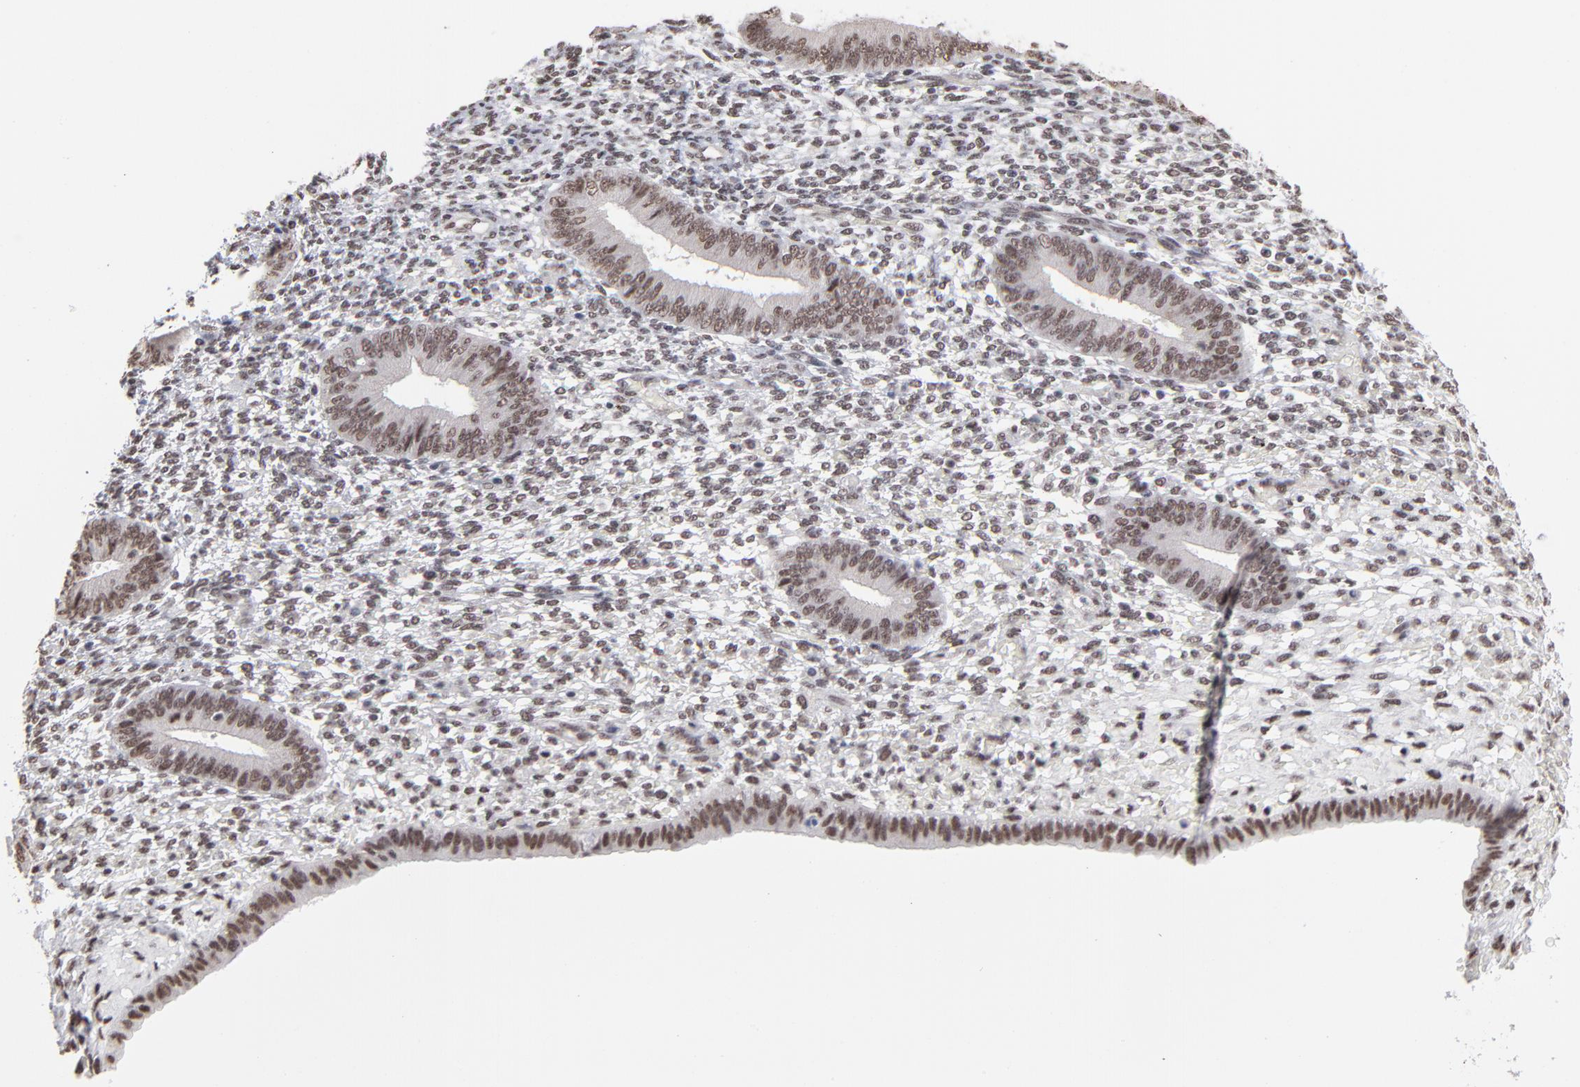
{"staining": {"intensity": "moderate", "quantity": ">75%", "location": "nuclear"}, "tissue": "endometrium", "cell_type": "Cells in endometrial stroma", "image_type": "normal", "snomed": [{"axis": "morphology", "description": "Normal tissue, NOS"}, {"axis": "topography", "description": "Endometrium"}], "caption": "Immunohistochemistry staining of unremarkable endometrium, which reveals medium levels of moderate nuclear staining in about >75% of cells in endometrial stroma indicating moderate nuclear protein positivity. The staining was performed using DAB (brown) for protein detection and nuclei were counterstained in hematoxylin (blue).", "gene": "ZNF3", "patient": {"sex": "female", "age": 42}}